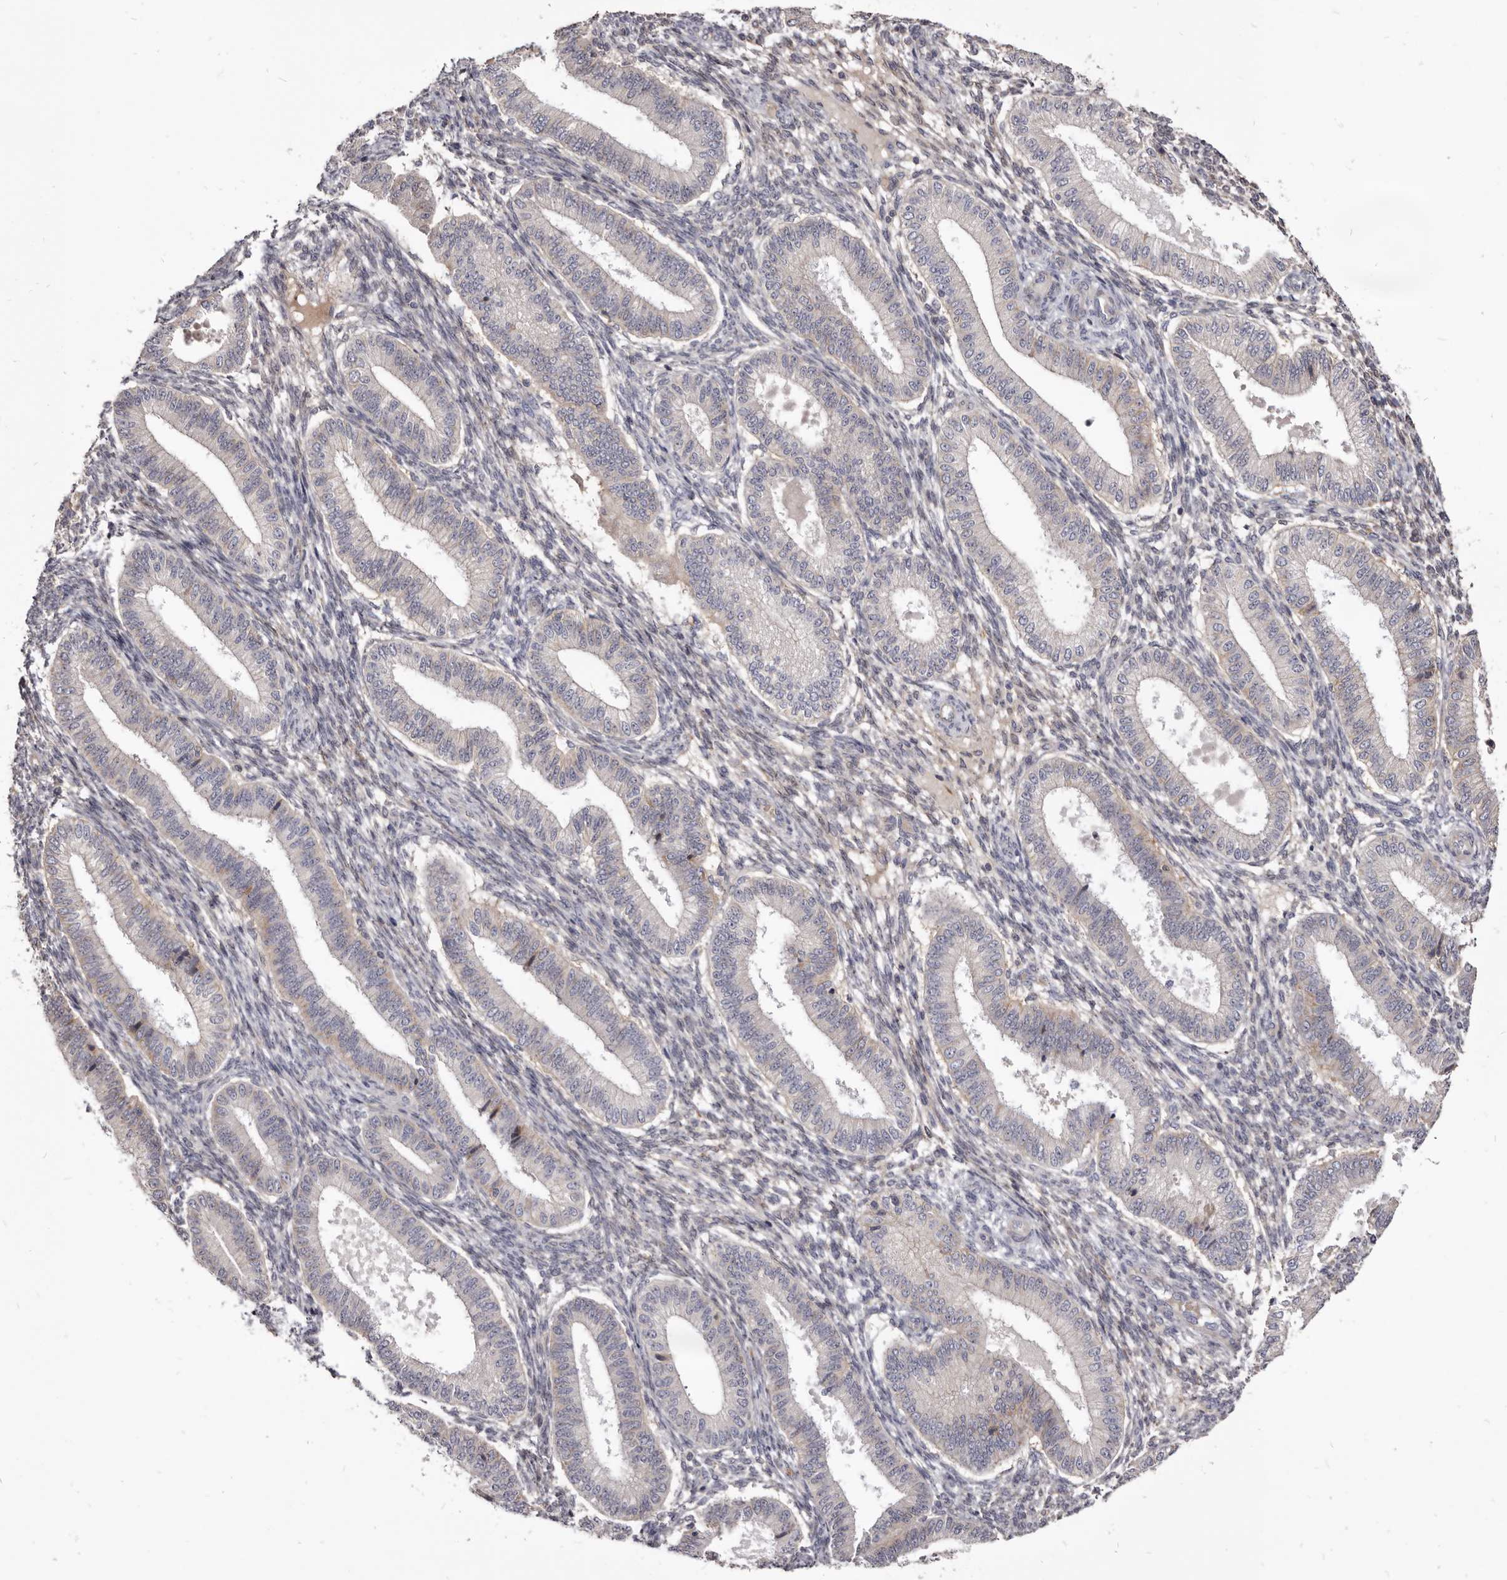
{"staining": {"intensity": "moderate", "quantity": "<25%", "location": "cytoplasmic/membranous"}, "tissue": "endometrium", "cell_type": "Cells in endometrial stroma", "image_type": "normal", "snomed": [{"axis": "morphology", "description": "Normal tissue, NOS"}, {"axis": "topography", "description": "Endometrium"}], "caption": "Moderate cytoplasmic/membranous positivity for a protein is seen in approximately <25% of cells in endometrial stroma of unremarkable endometrium using IHC.", "gene": "FAS", "patient": {"sex": "female", "age": 39}}